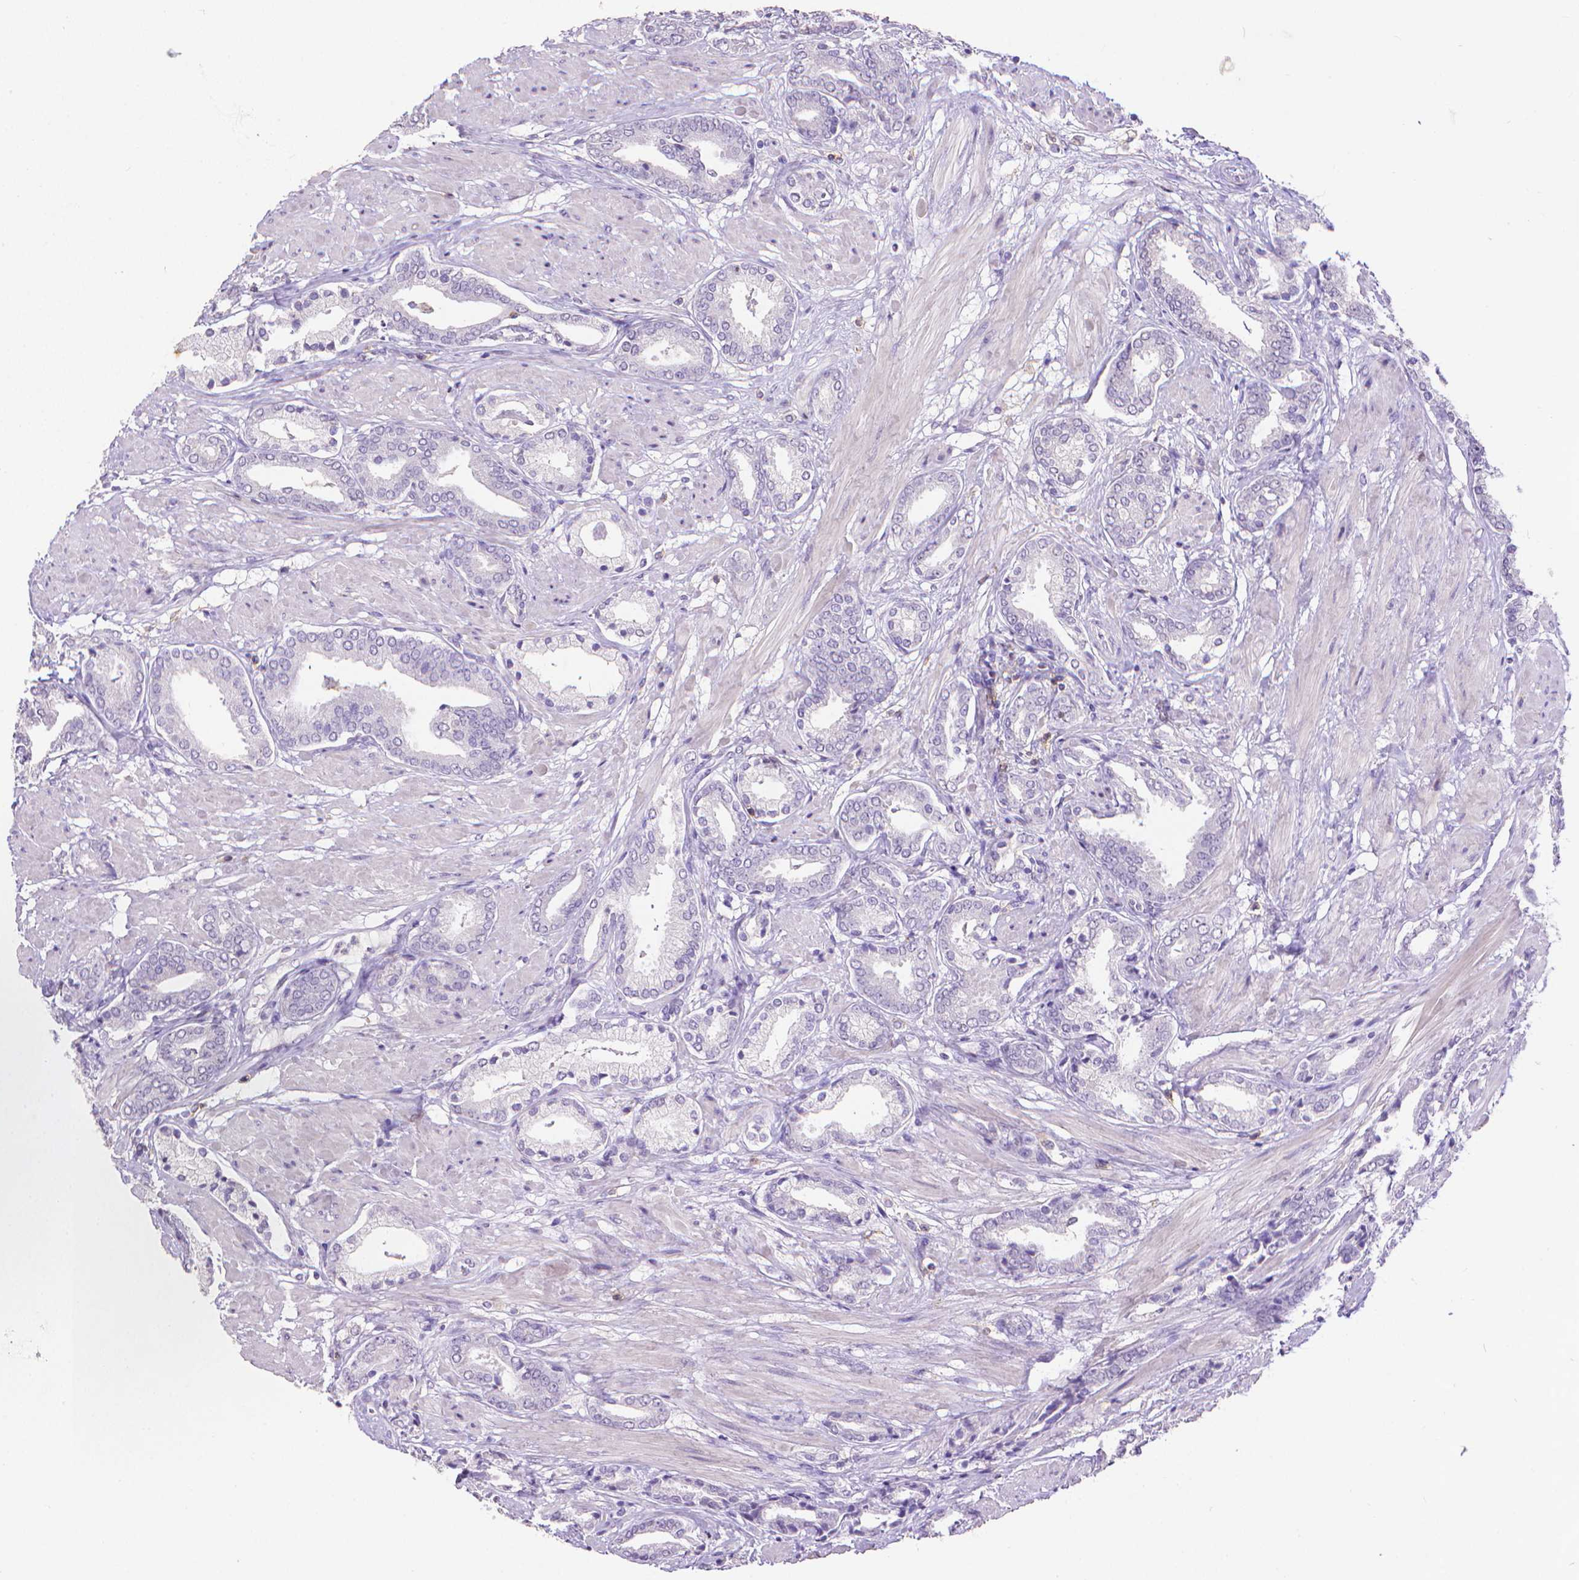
{"staining": {"intensity": "negative", "quantity": "none", "location": "none"}, "tissue": "prostate cancer", "cell_type": "Tumor cells", "image_type": "cancer", "snomed": [{"axis": "morphology", "description": "Adenocarcinoma, High grade"}, {"axis": "topography", "description": "Prostate"}], "caption": "Immunohistochemistry photomicrograph of prostate cancer (high-grade adenocarcinoma) stained for a protein (brown), which shows no positivity in tumor cells.", "gene": "CD4", "patient": {"sex": "male", "age": 56}}